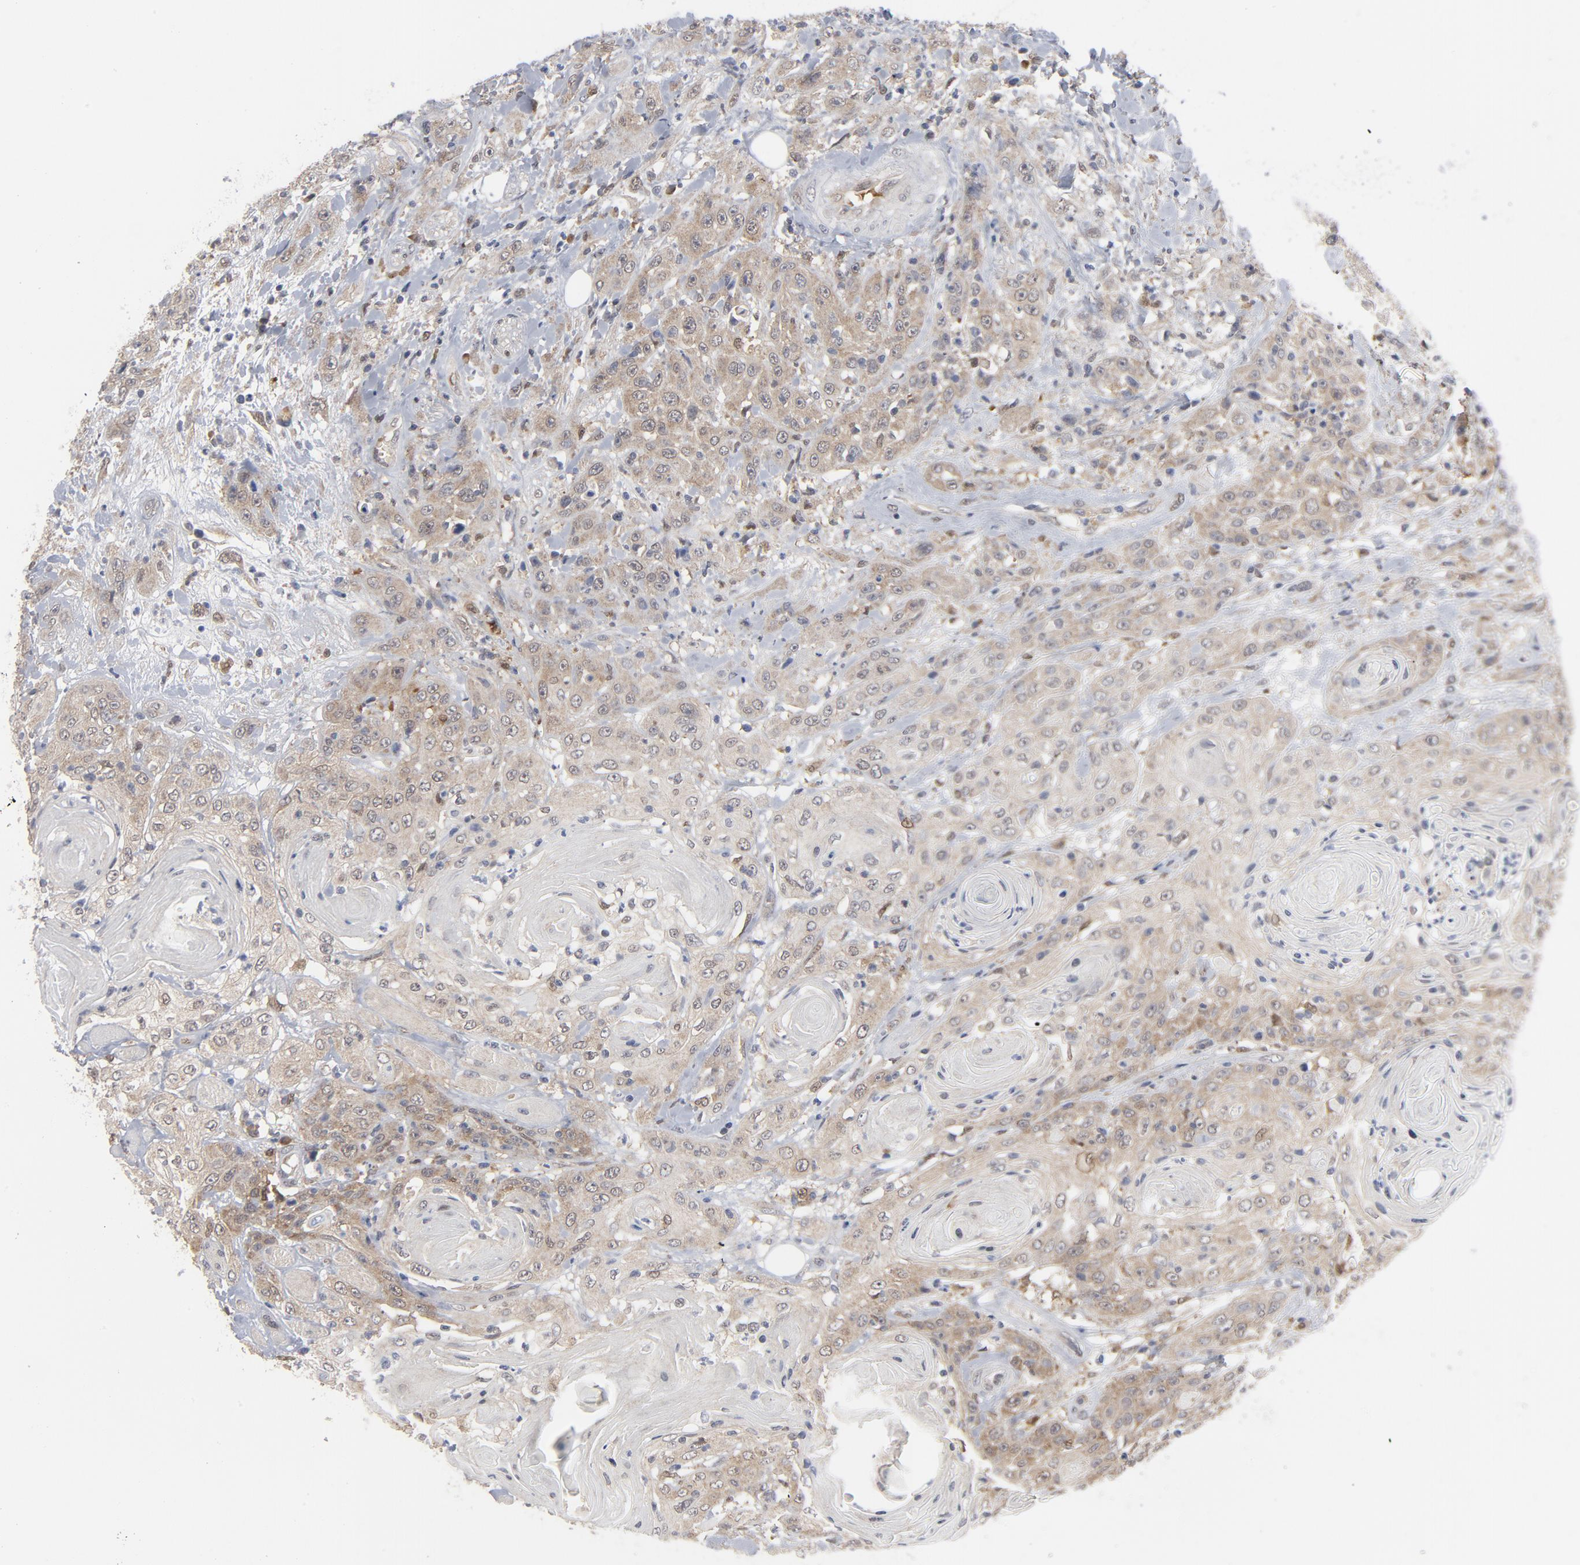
{"staining": {"intensity": "weak", "quantity": ">75%", "location": "cytoplasmic/membranous"}, "tissue": "head and neck cancer", "cell_type": "Tumor cells", "image_type": "cancer", "snomed": [{"axis": "morphology", "description": "Squamous cell carcinoma, NOS"}, {"axis": "topography", "description": "Head-Neck"}], "caption": "Weak cytoplasmic/membranous positivity is appreciated in approximately >75% of tumor cells in head and neck cancer.", "gene": "PRDX1", "patient": {"sex": "female", "age": 84}}